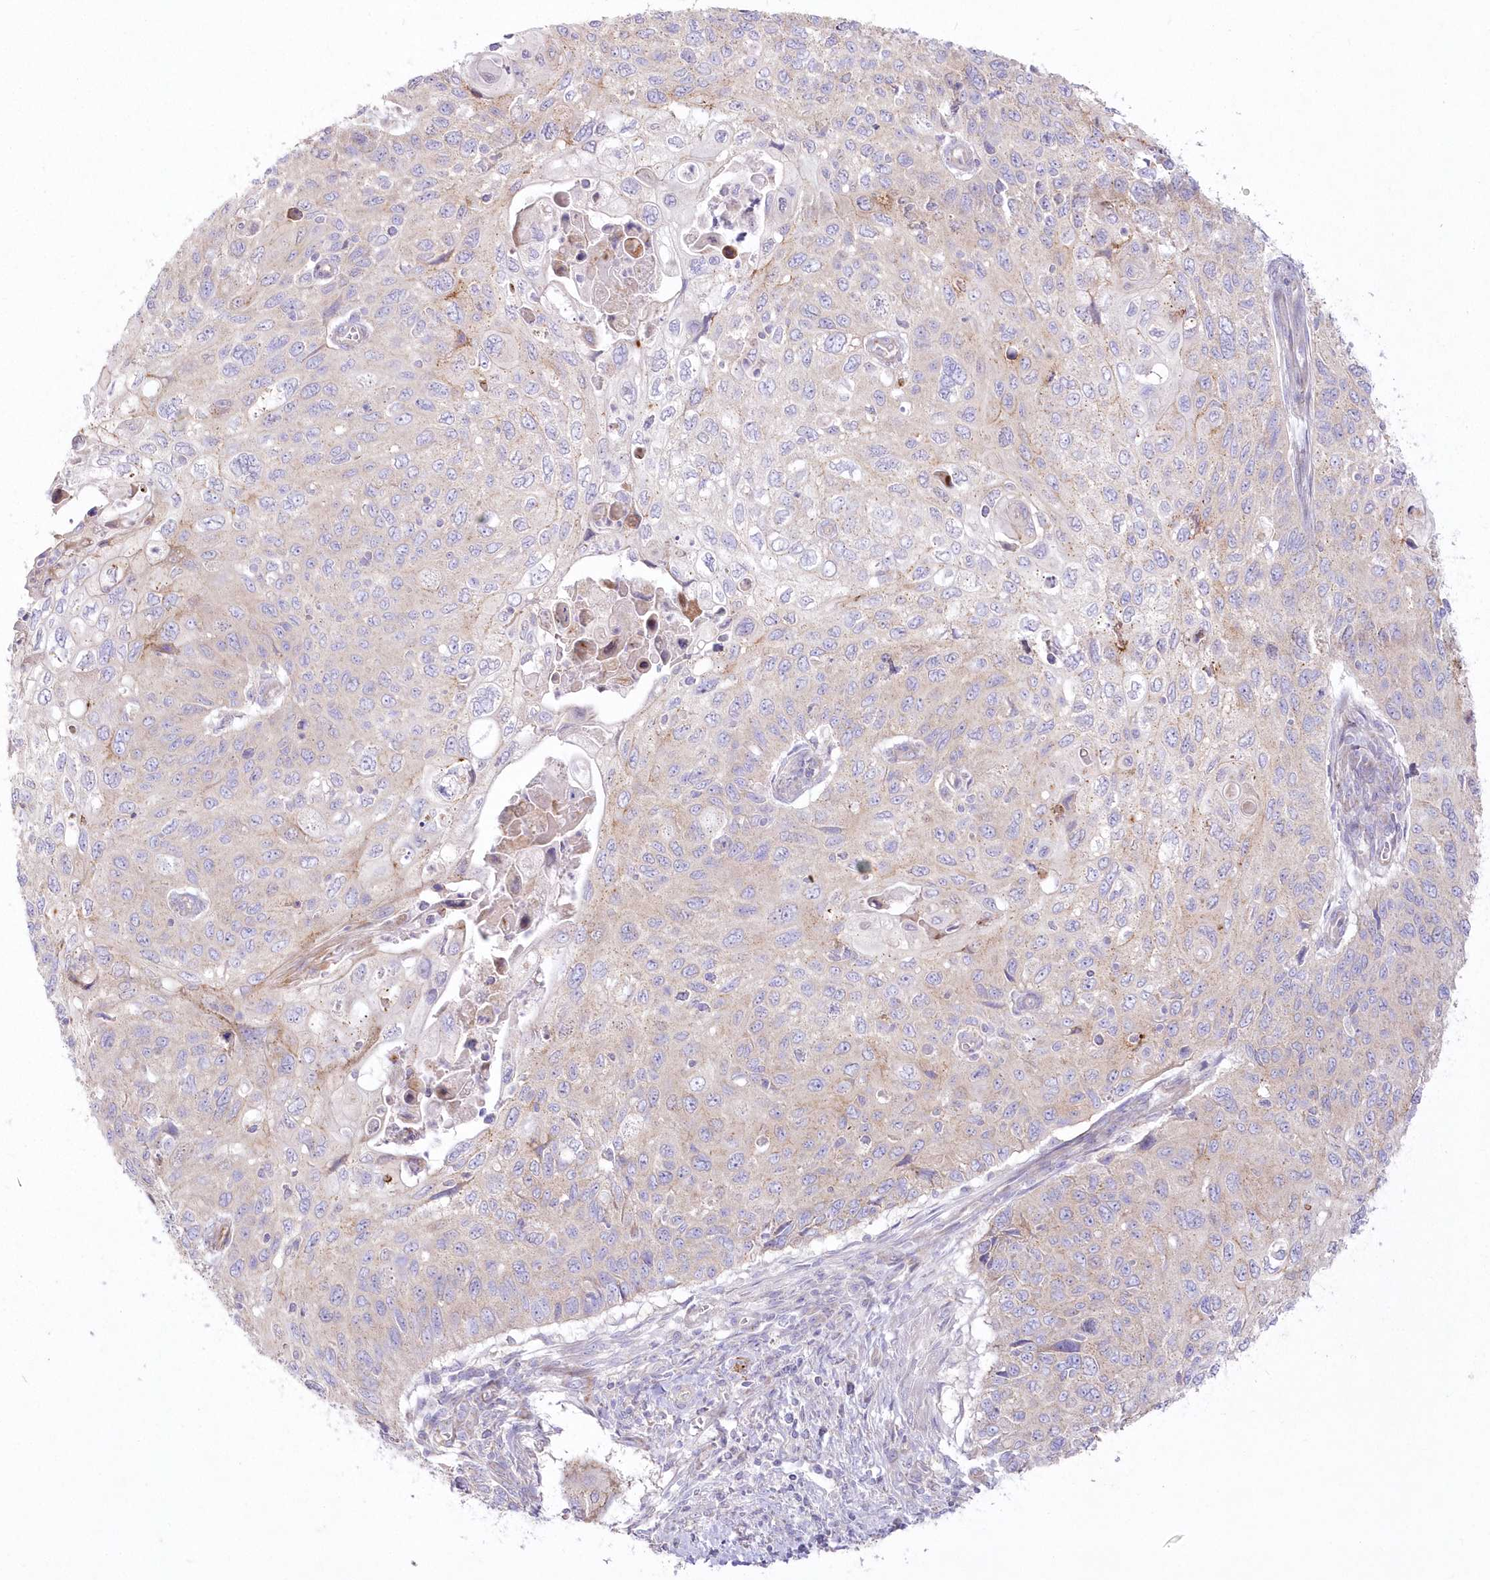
{"staining": {"intensity": "moderate", "quantity": "<25%", "location": "cytoplasmic/membranous"}, "tissue": "cervical cancer", "cell_type": "Tumor cells", "image_type": "cancer", "snomed": [{"axis": "morphology", "description": "Squamous cell carcinoma, NOS"}, {"axis": "topography", "description": "Cervix"}], "caption": "About <25% of tumor cells in squamous cell carcinoma (cervical) exhibit moderate cytoplasmic/membranous protein positivity as visualized by brown immunohistochemical staining.", "gene": "ZNF843", "patient": {"sex": "female", "age": 70}}